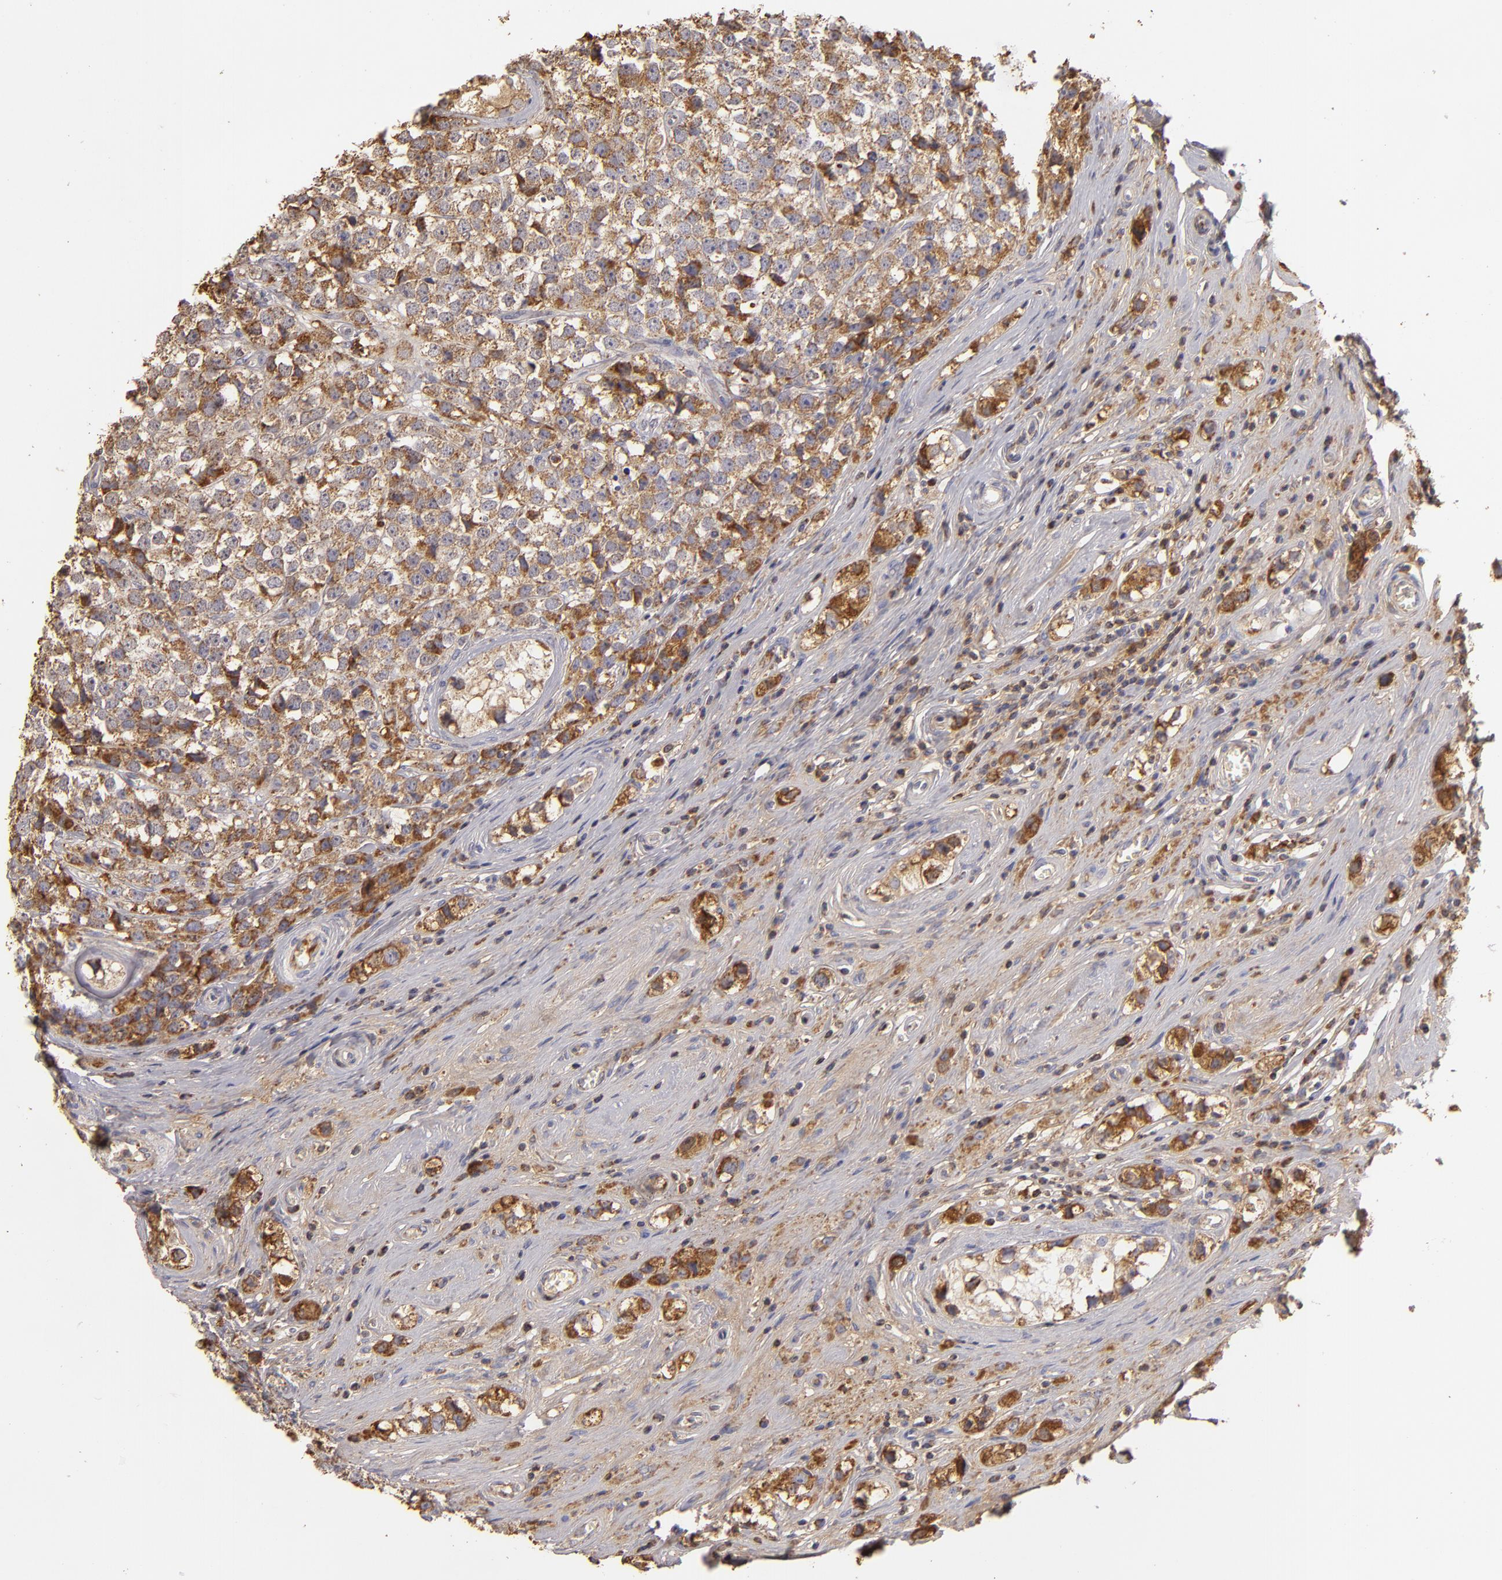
{"staining": {"intensity": "moderate", "quantity": ">75%", "location": "cytoplasmic/membranous"}, "tissue": "testis cancer", "cell_type": "Tumor cells", "image_type": "cancer", "snomed": [{"axis": "morphology", "description": "Seminoma, NOS"}, {"axis": "topography", "description": "Testis"}], "caption": "Brown immunohistochemical staining in human testis cancer exhibits moderate cytoplasmic/membranous expression in about >75% of tumor cells. (Stains: DAB (3,3'-diaminobenzidine) in brown, nuclei in blue, Microscopy: brightfield microscopy at high magnification).", "gene": "CFB", "patient": {"sex": "male", "age": 25}}